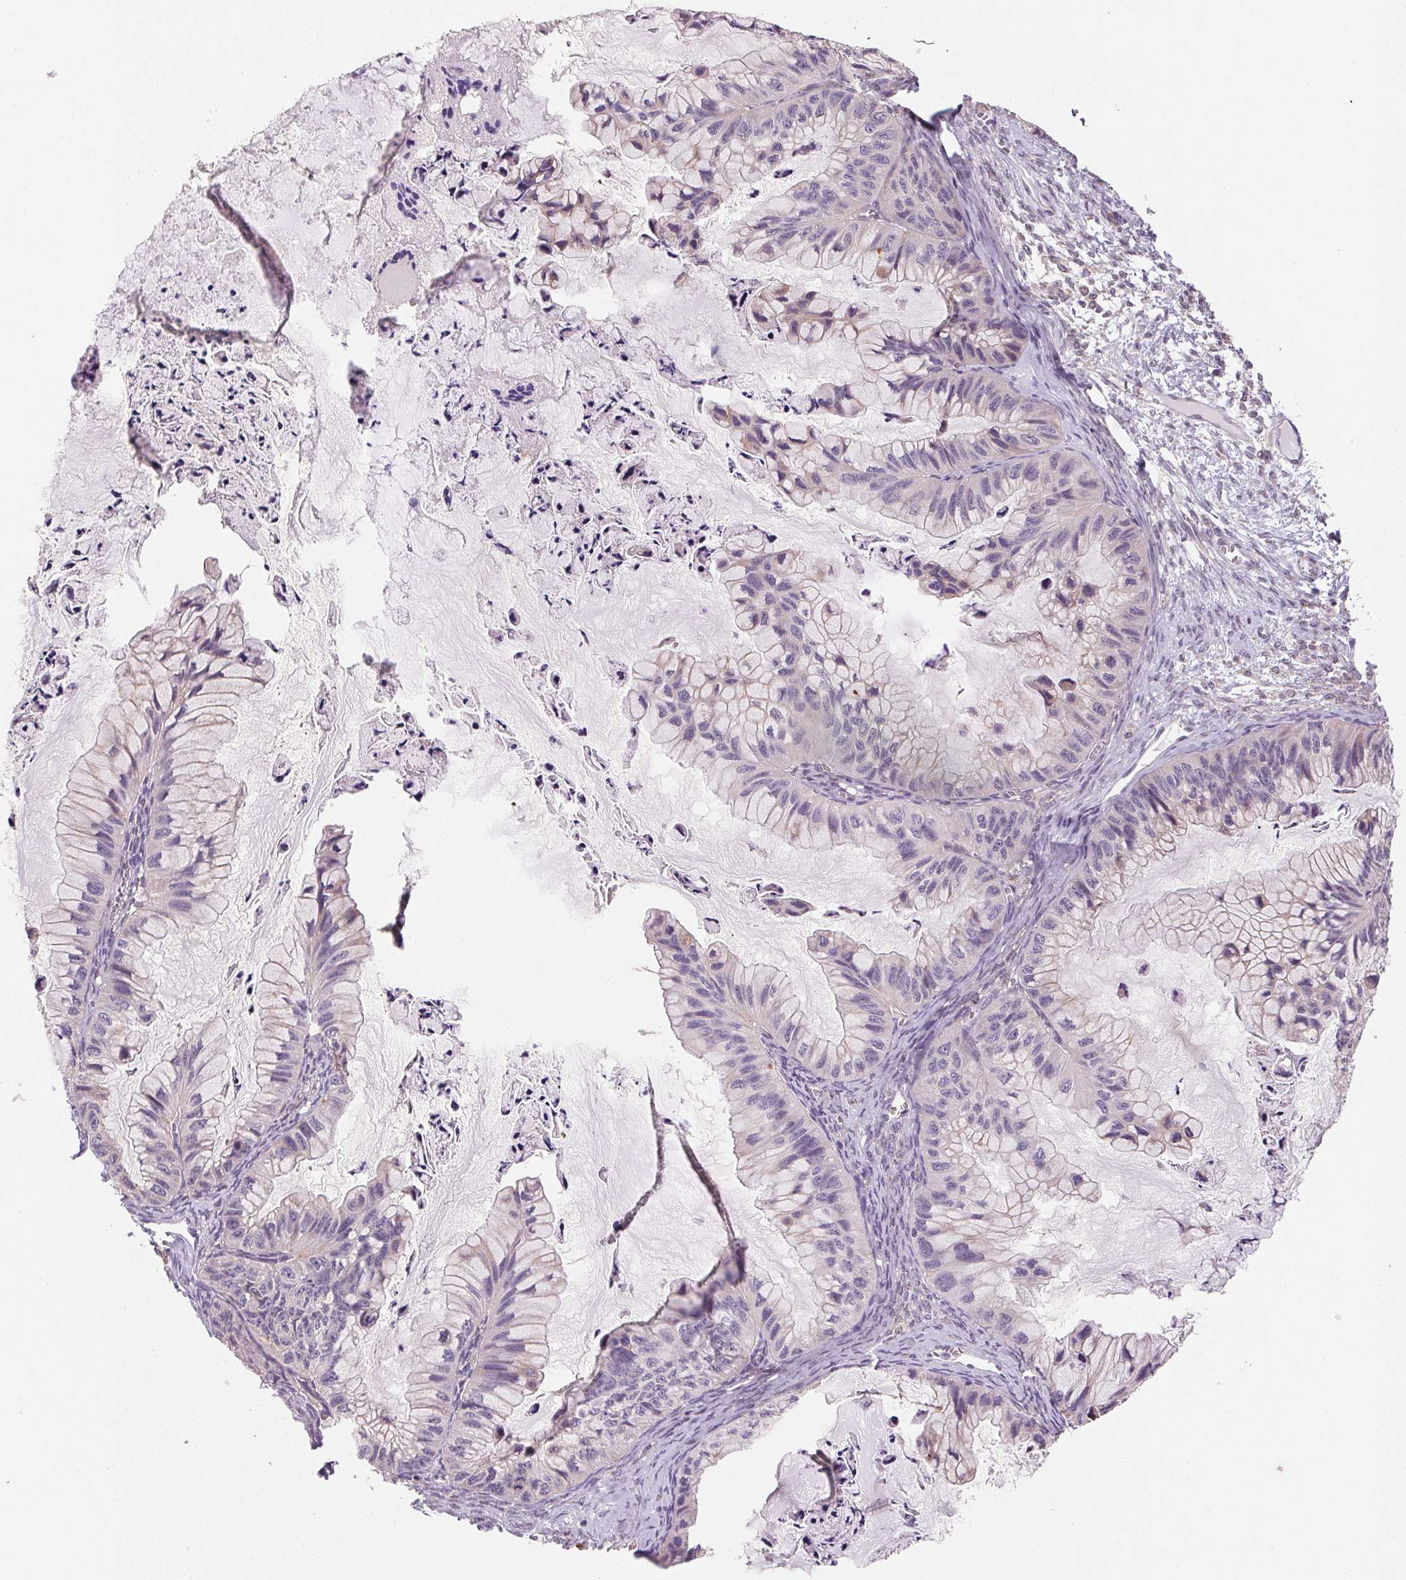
{"staining": {"intensity": "negative", "quantity": "none", "location": "none"}, "tissue": "ovarian cancer", "cell_type": "Tumor cells", "image_type": "cancer", "snomed": [{"axis": "morphology", "description": "Cystadenocarcinoma, mucinous, NOS"}, {"axis": "topography", "description": "Ovary"}], "caption": "The micrograph reveals no significant staining in tumor cells of mucinous cystadenocarcinoma (ovarian). Brightfield microscopy of immunohistochemistry stained with DAB (3,3'-diaminobenzidine) (brown) and hematoxylin (blue), captured at high magnification.", "gene": "METTL13", "patient": {"sex": "female", "age": 72}}